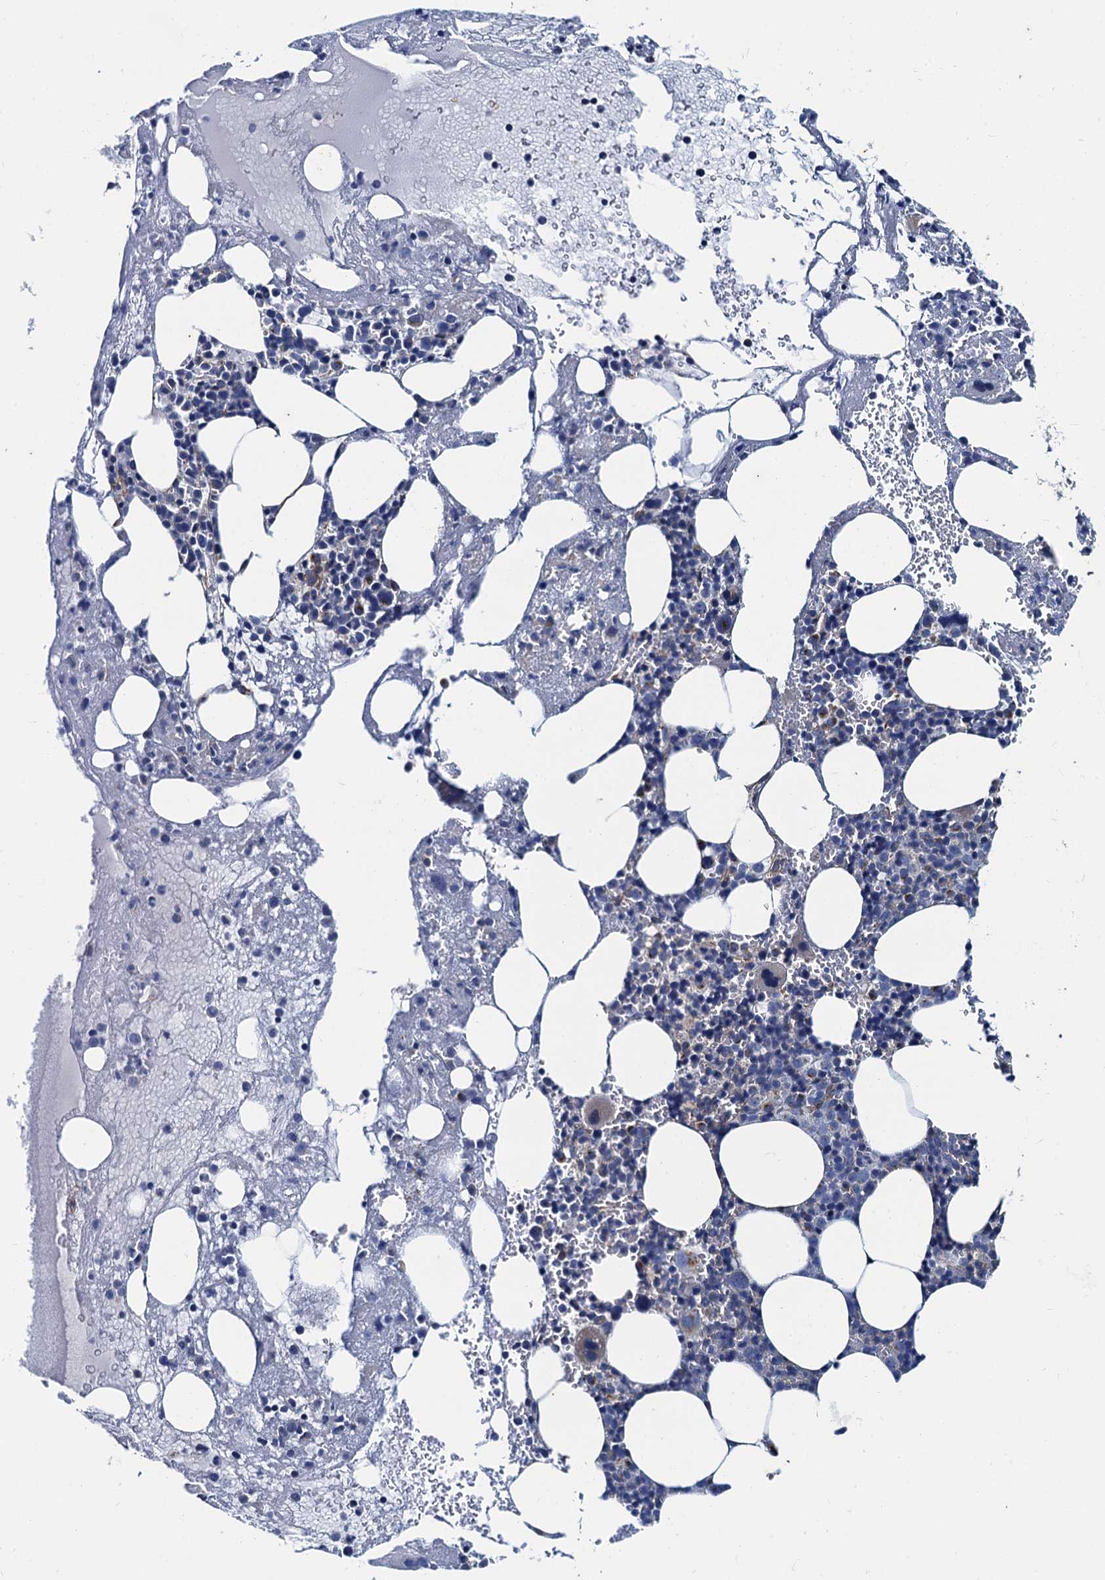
{"staining": {"intensity": "negative", "quantity": "none", "location": "none"}, "tissue": "bone marrow", "cell_type": "Hematopoietic cells", "image_type": "normal", "snomed": [{"axis": "morphology", "description": "Normal tissue, NOS"}, {"axis": "topography", "description": "Bone marrow"}], "caption": "The immunohistochemistry (IHC) photomicrograph has no significant positivity in hematopoietic cells of bone marrow.", "gene": "NGRN", "patient": {"sex": "male", "age": 61}}